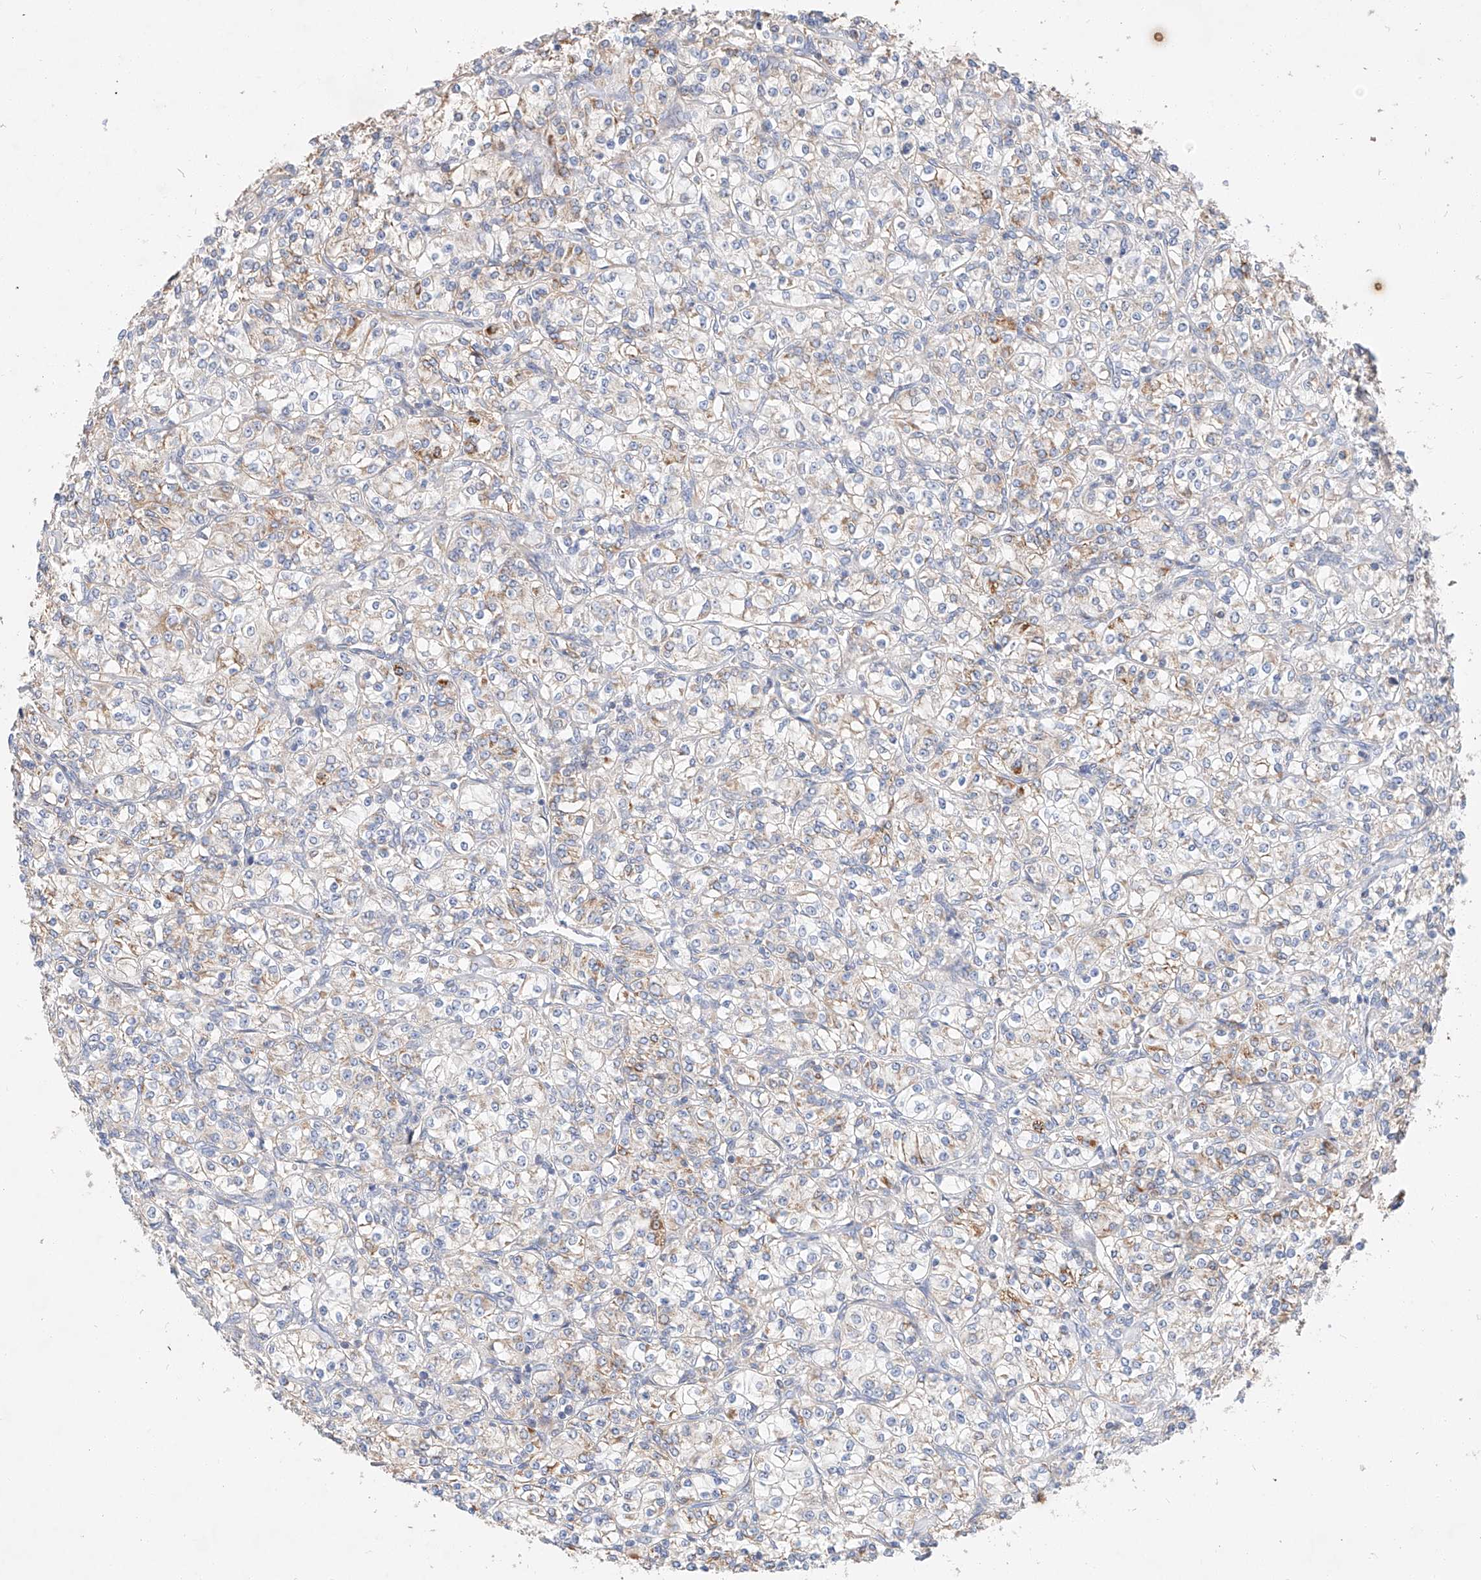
{"staining": {"intensity": "weak", "quantity": "<25%", "location": "cytoplasmic/membranous"}, "tissue": "renal cancer", "cell_type": "Tumor cells", "image_type": "cancer", "snomed": [{"axis": "morphology", "description": "Adenocarcinoma, NOS"}, {"axis": "topography", "description": "Kidney"}], "caption": "Photomicrograph shows no protein expression in tumor cells of renal adenocarcinoma tissue. The staining is performed using DAB brown chromogen with nuclei counter-stained in using hematoxylin.", "gene": "RUSC1", "patient": {"sex": "male", "age": 77}}